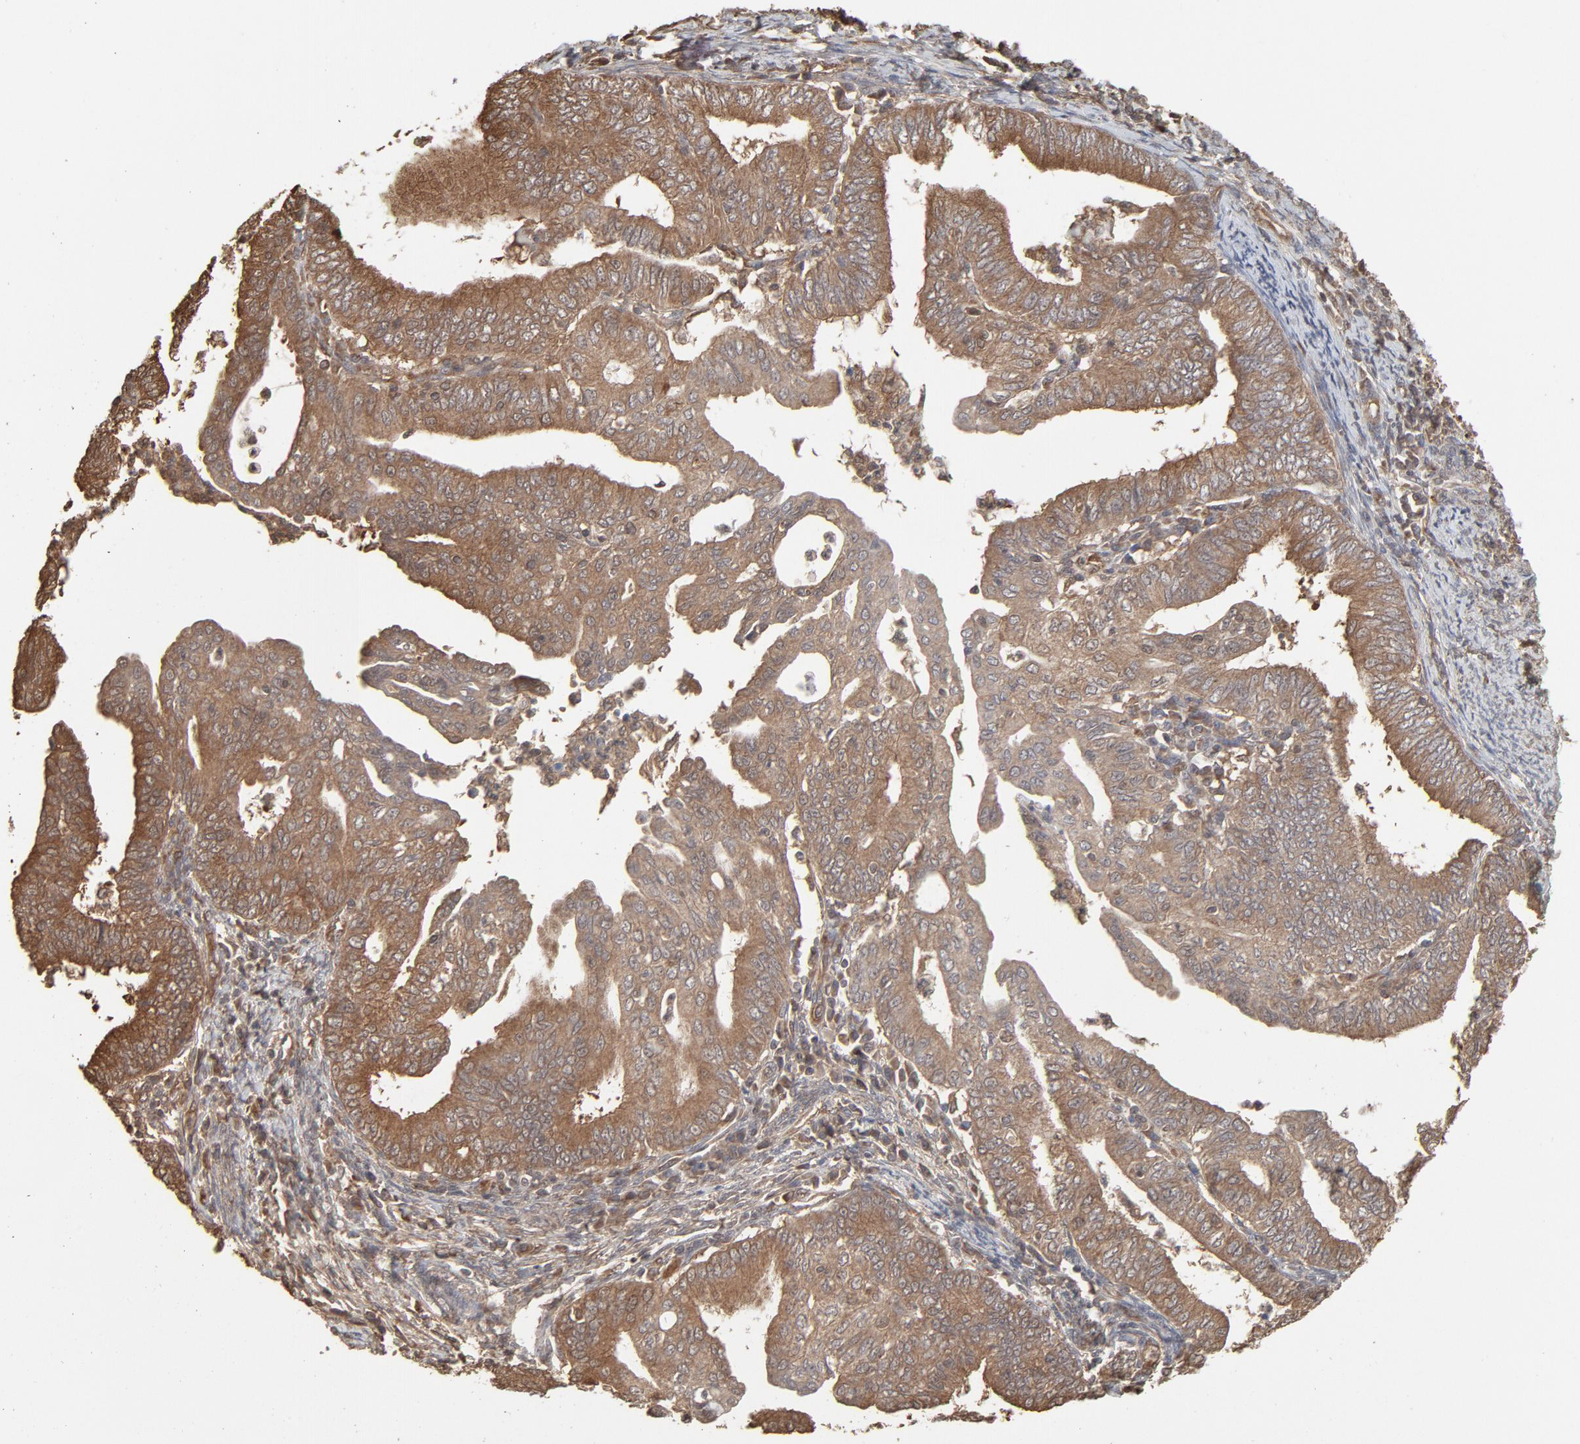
{"staining": {"intensity": "moderate", "quantity": ">75%", "location": "cytoplasmic/membranous"}, "tissue": "endometrial cancer", "cell_type": "Tumor cells", "image_type": "cancer", "snomed": [{"axis": "morphology", "description": "Adenocarcinoma, NOS"}, {"axis": "topography", "description": "Endometrium"}], "caption": "An immunohistochemistry photomicrograph of neoplastic tissue is shown. Protein staining in brown labels moderate cytoplasmic/membranous positivity in endometrial cancer within tumor cells.", "gene": "PPP2CA", "patient": {"sex": "female", "age": 66}}